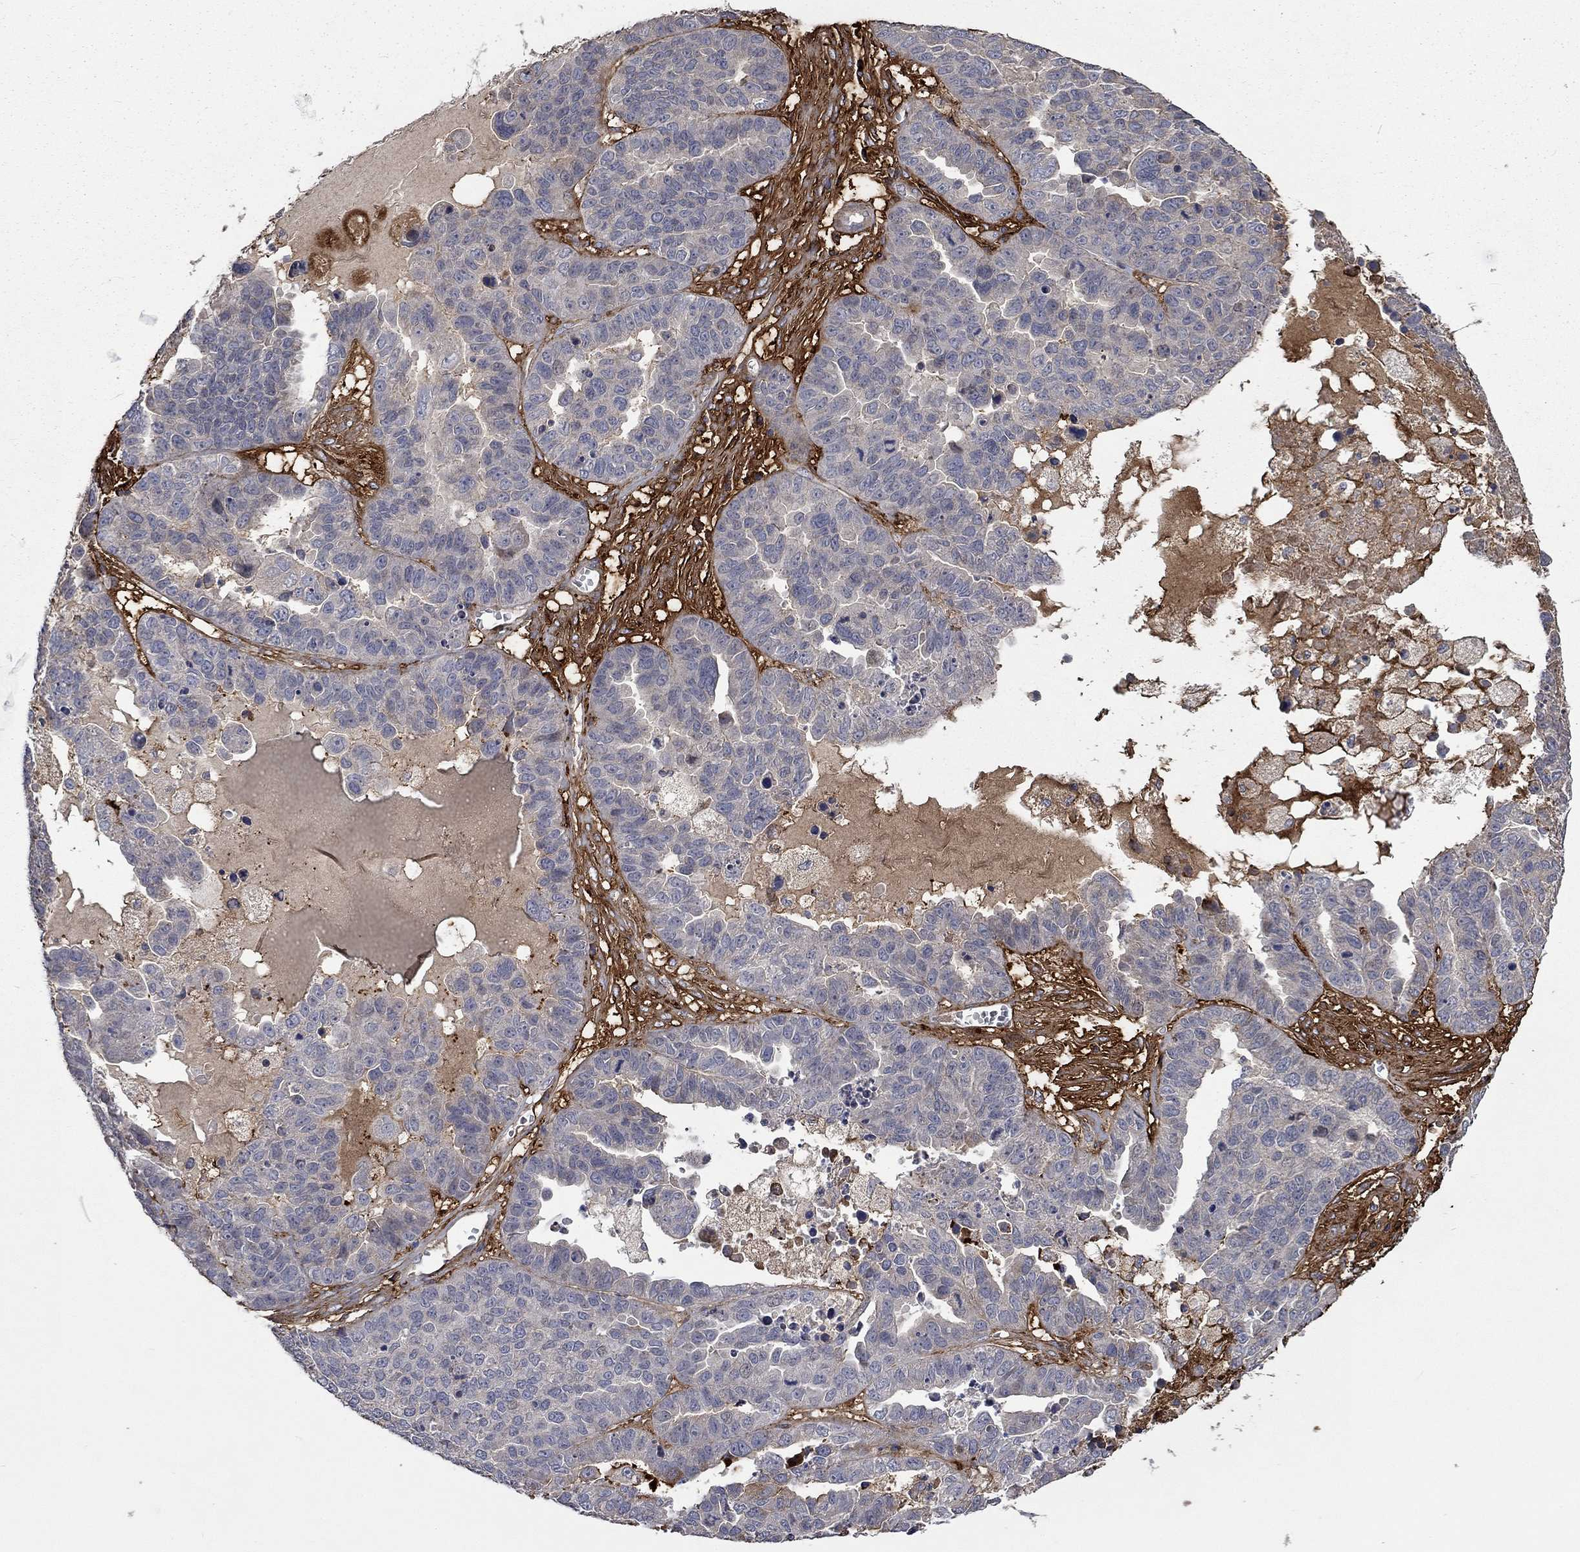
{"staining": {"intensity": "negative", "quantity": "none", "location": "none"}, "tissue": "ovarian cancer", "cell_type": "Tumor cells", "image_type": "cancer", "snomed": [{"axis": "morphology", "description": "Cystadenocarcinoma, serous, NOS"}, {"axis": "topography", "description": "Ovary"}], "caption": "The IHC micrograph has no significant staining in tumor cells of serous cystadenocarcinoma (ovarian) tissue. (DAB (3,3'-diaminobenzidine) IHC visualized using brightfield microscopy, high magnification).", "gene": "VCAN", "patient": {"sex": "female", "age": 87}}